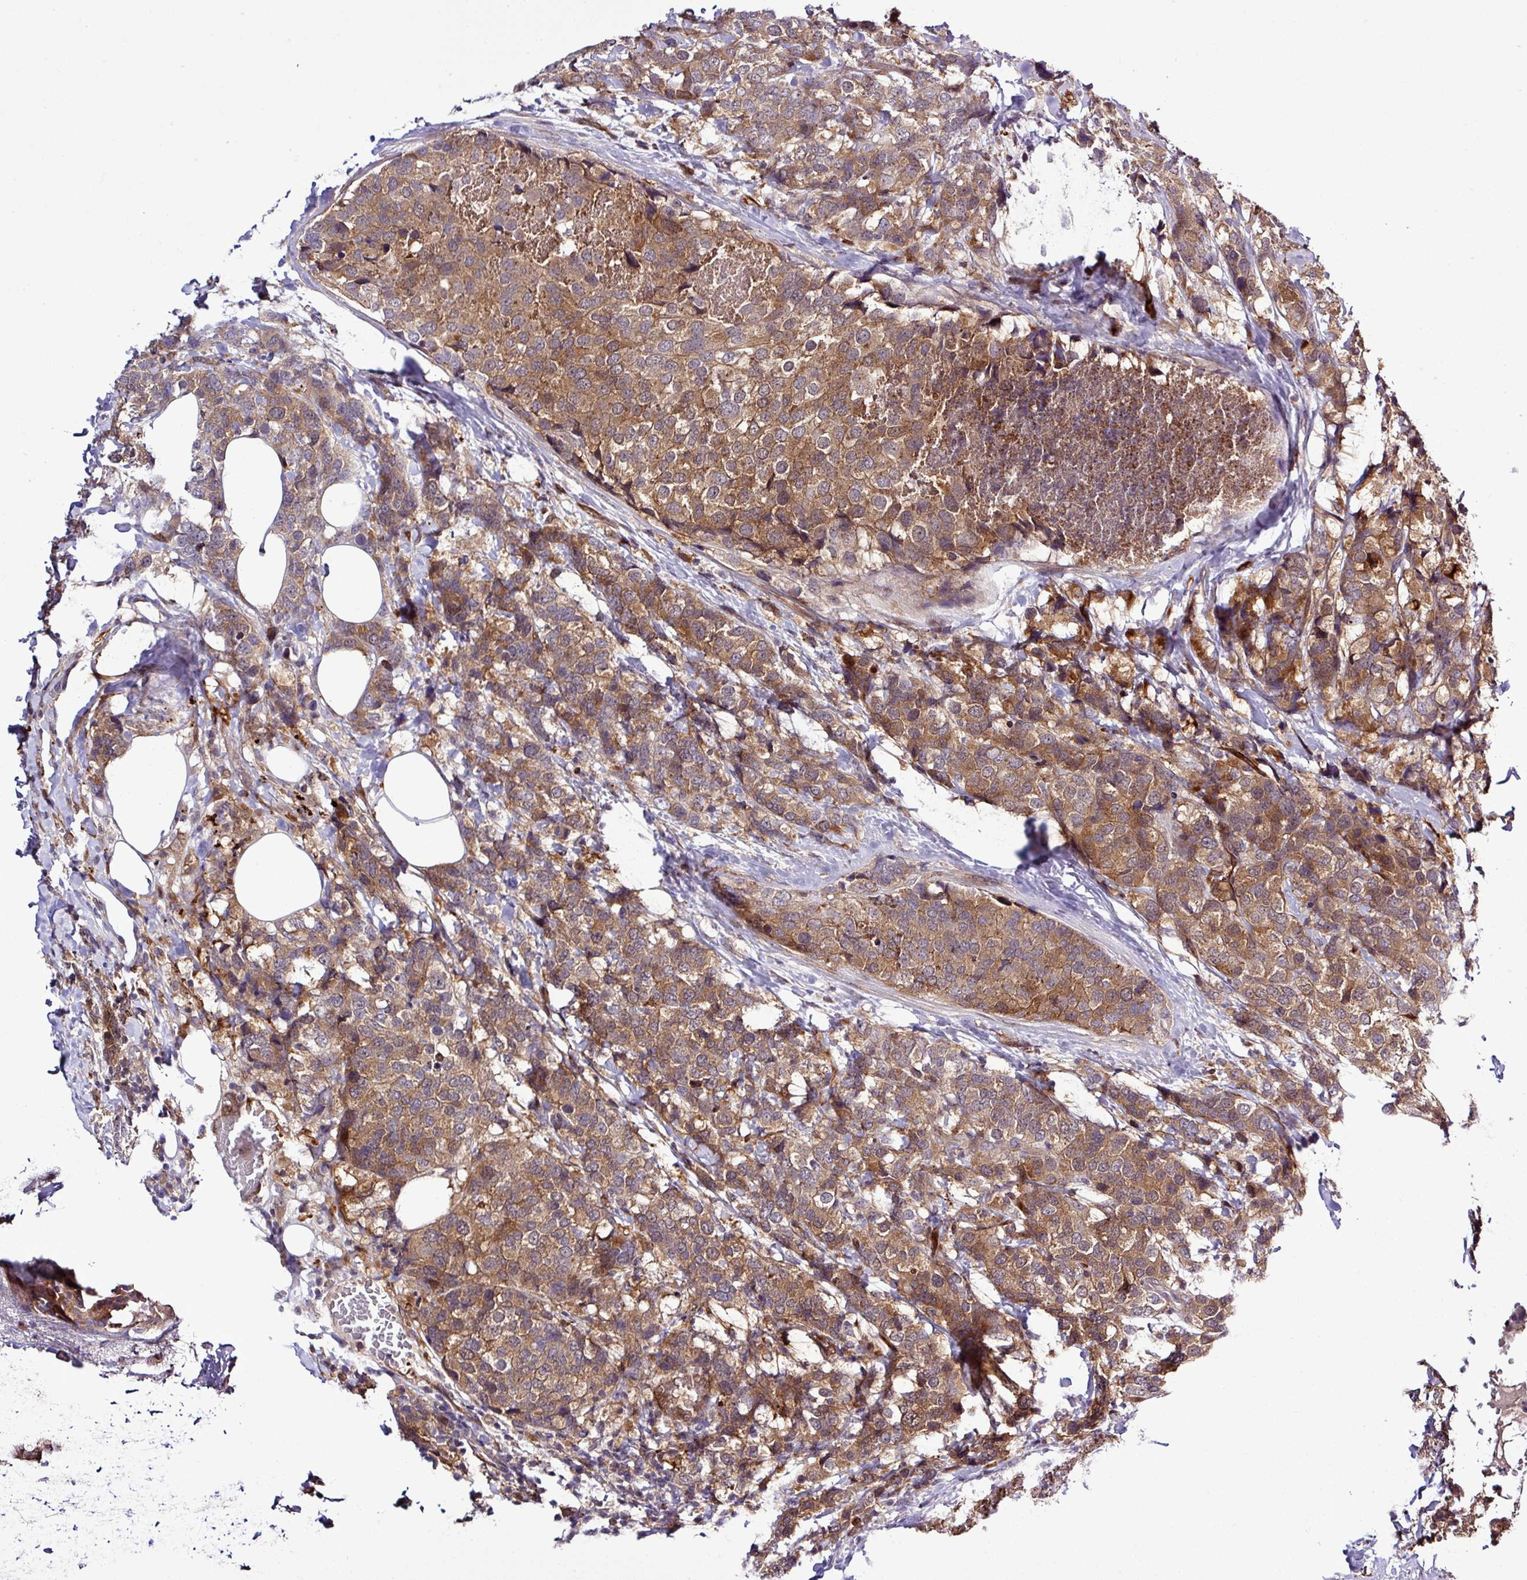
{"staining": {"intensity": "moderate", "quantity": ">75%", "location": "cytoplasmic/membranous"}, "tissue": "breast cancer", "cell_type": "Tumor cells", "image_type": "cancer", "snomed": [{"axis": "morphology", "description": "Lobular carcinoma"}, {"axis": "topography", "description": "Breast"}], "caption": "Breast lobular carcinoma tissue demonstrates moderate cytoplasmic/membranous staining in approximately >75% of tumor cells, visualized by immunohistochemistry.", "gene": "CARHSP1", "patient": {"sex": "female", "age": 59}}